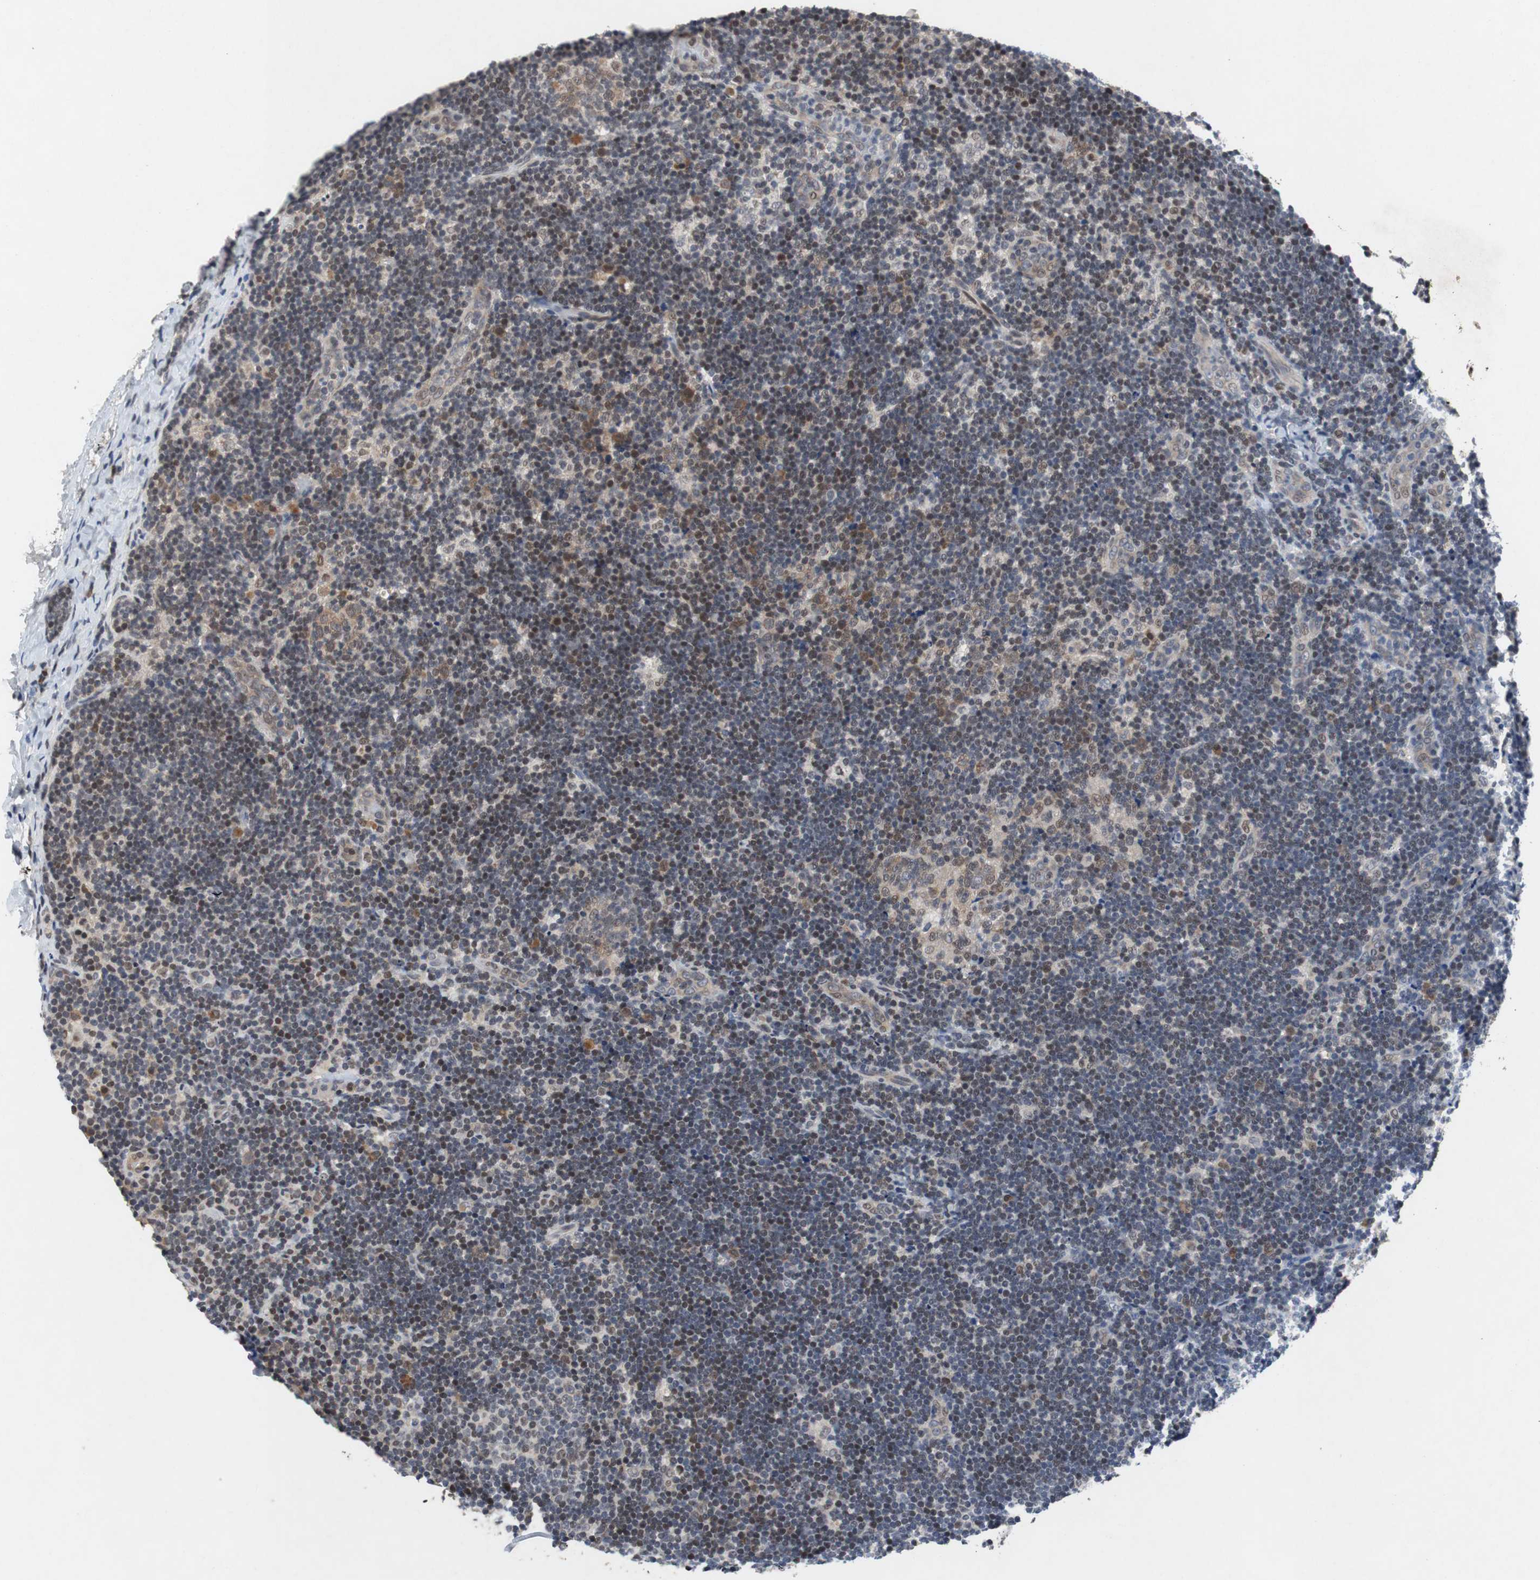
{"staining": {"intensity": "weak", "quantity": ">75%", "location": "cytoplasmic/membranous"}, "tissue": "lymph node", "cell_type": "Germinal center cells", "image_type": "normal", "snomed": [{"axis": "morphology", "description": "Normal tissue, NOS"}, {"axis": "topography", "description": "Lymph node"}], "caption": "Lymph node was stained to show a protein in brown. There is low levels of weak cytoplasmic/membranous positivity in about >75% of germinal center cells.", "gene": "TP63", "patient": {"sex": "female", "age": 14}}